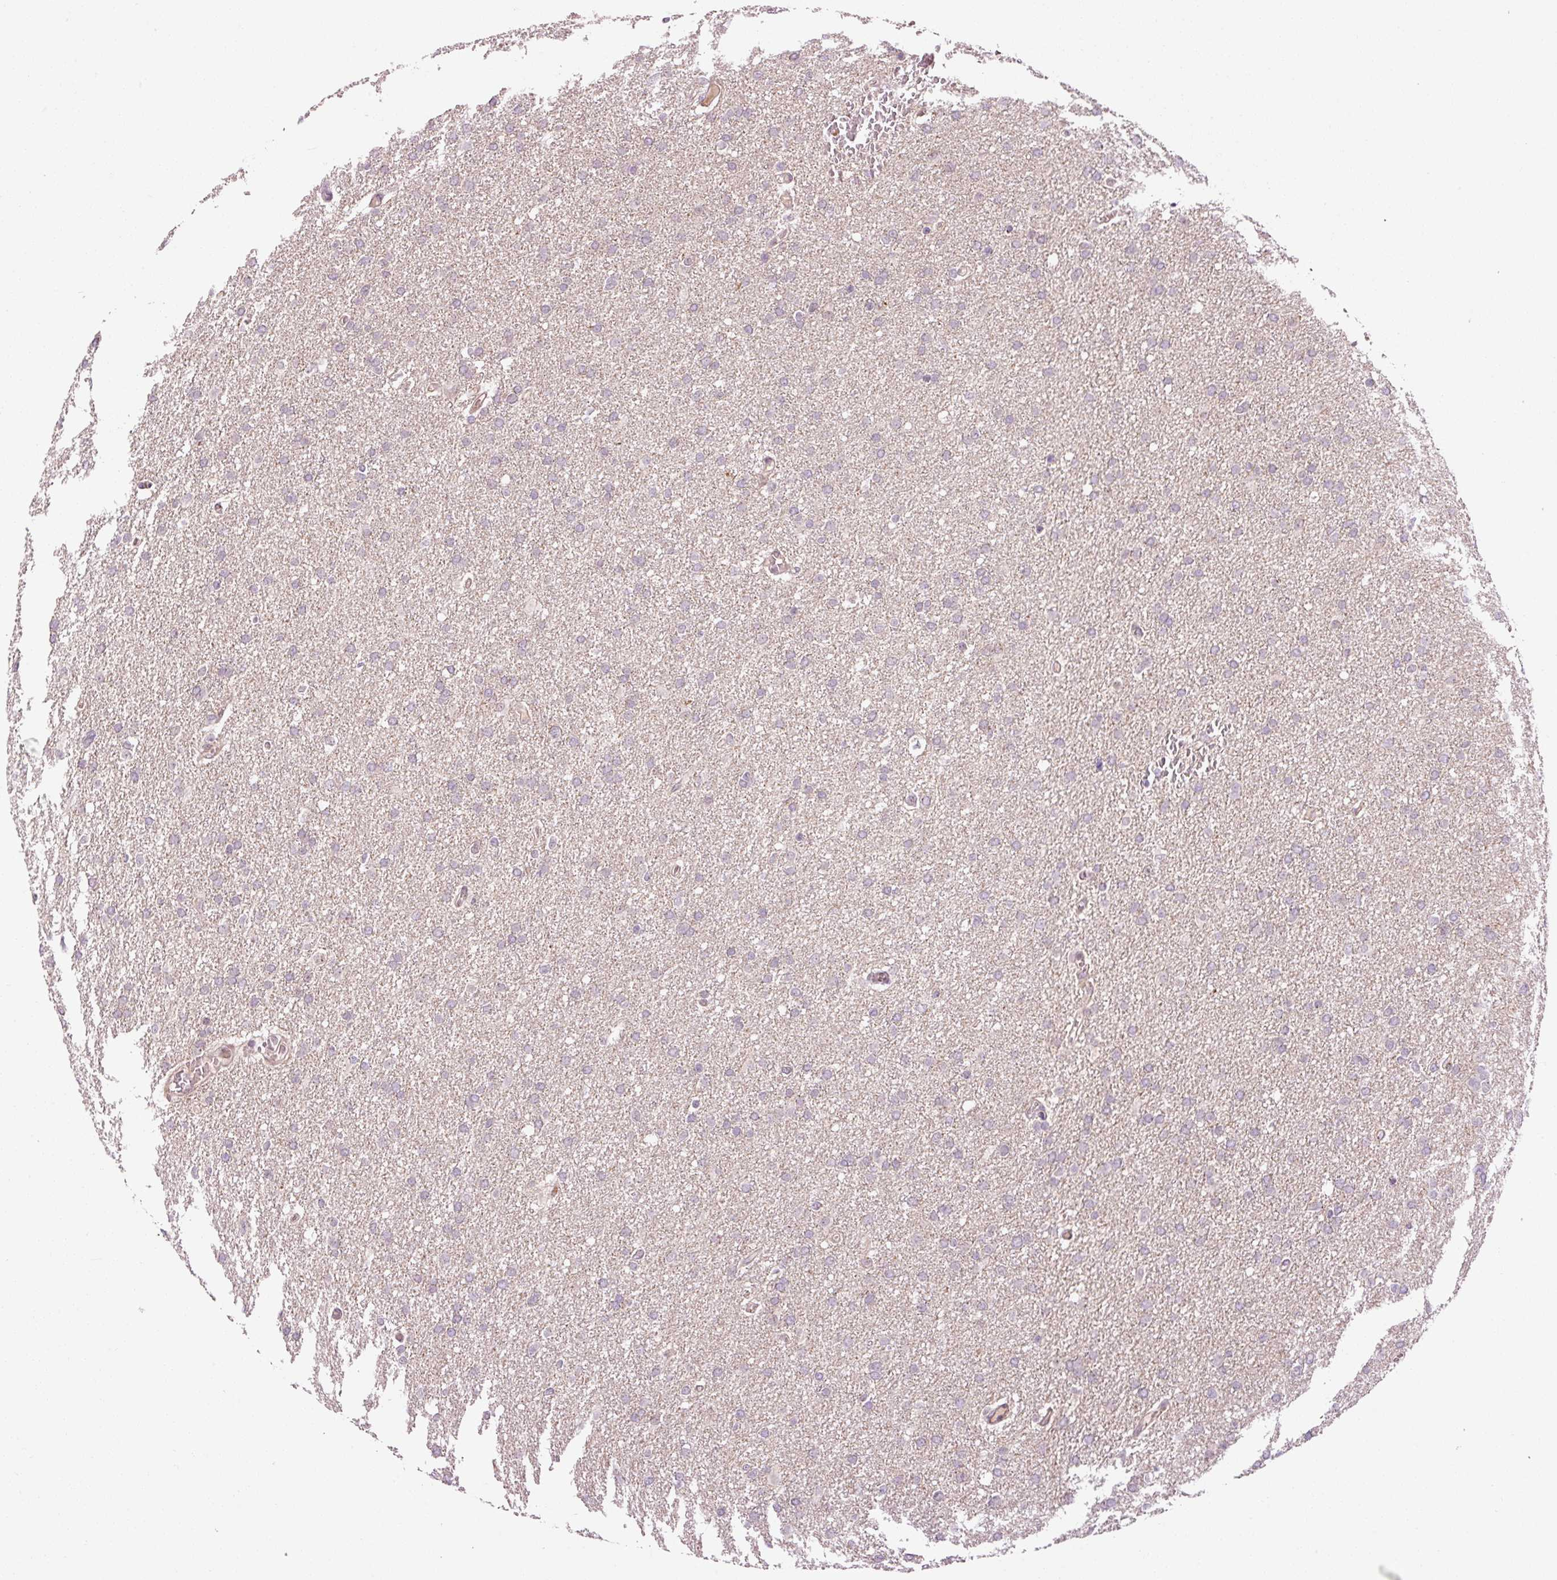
{"staining": {"intensity": "negative", "quantity": "none", "location": "none"}, "tissue": "glioma", "cell_type": "Tumor cells", "image_type": "cancer", "snomed": [{"axis": "morphology", "description": "Glioma, malignant, High grade"}, {"axis": "topography", "description": "Cerebral cortex"}], "caption": "Tumor cells are negative for brown protein staining in high-grade glioma (malignant).", "gene": "ANKRD20A1", "patient": {"sex": "female", "age": 36}}